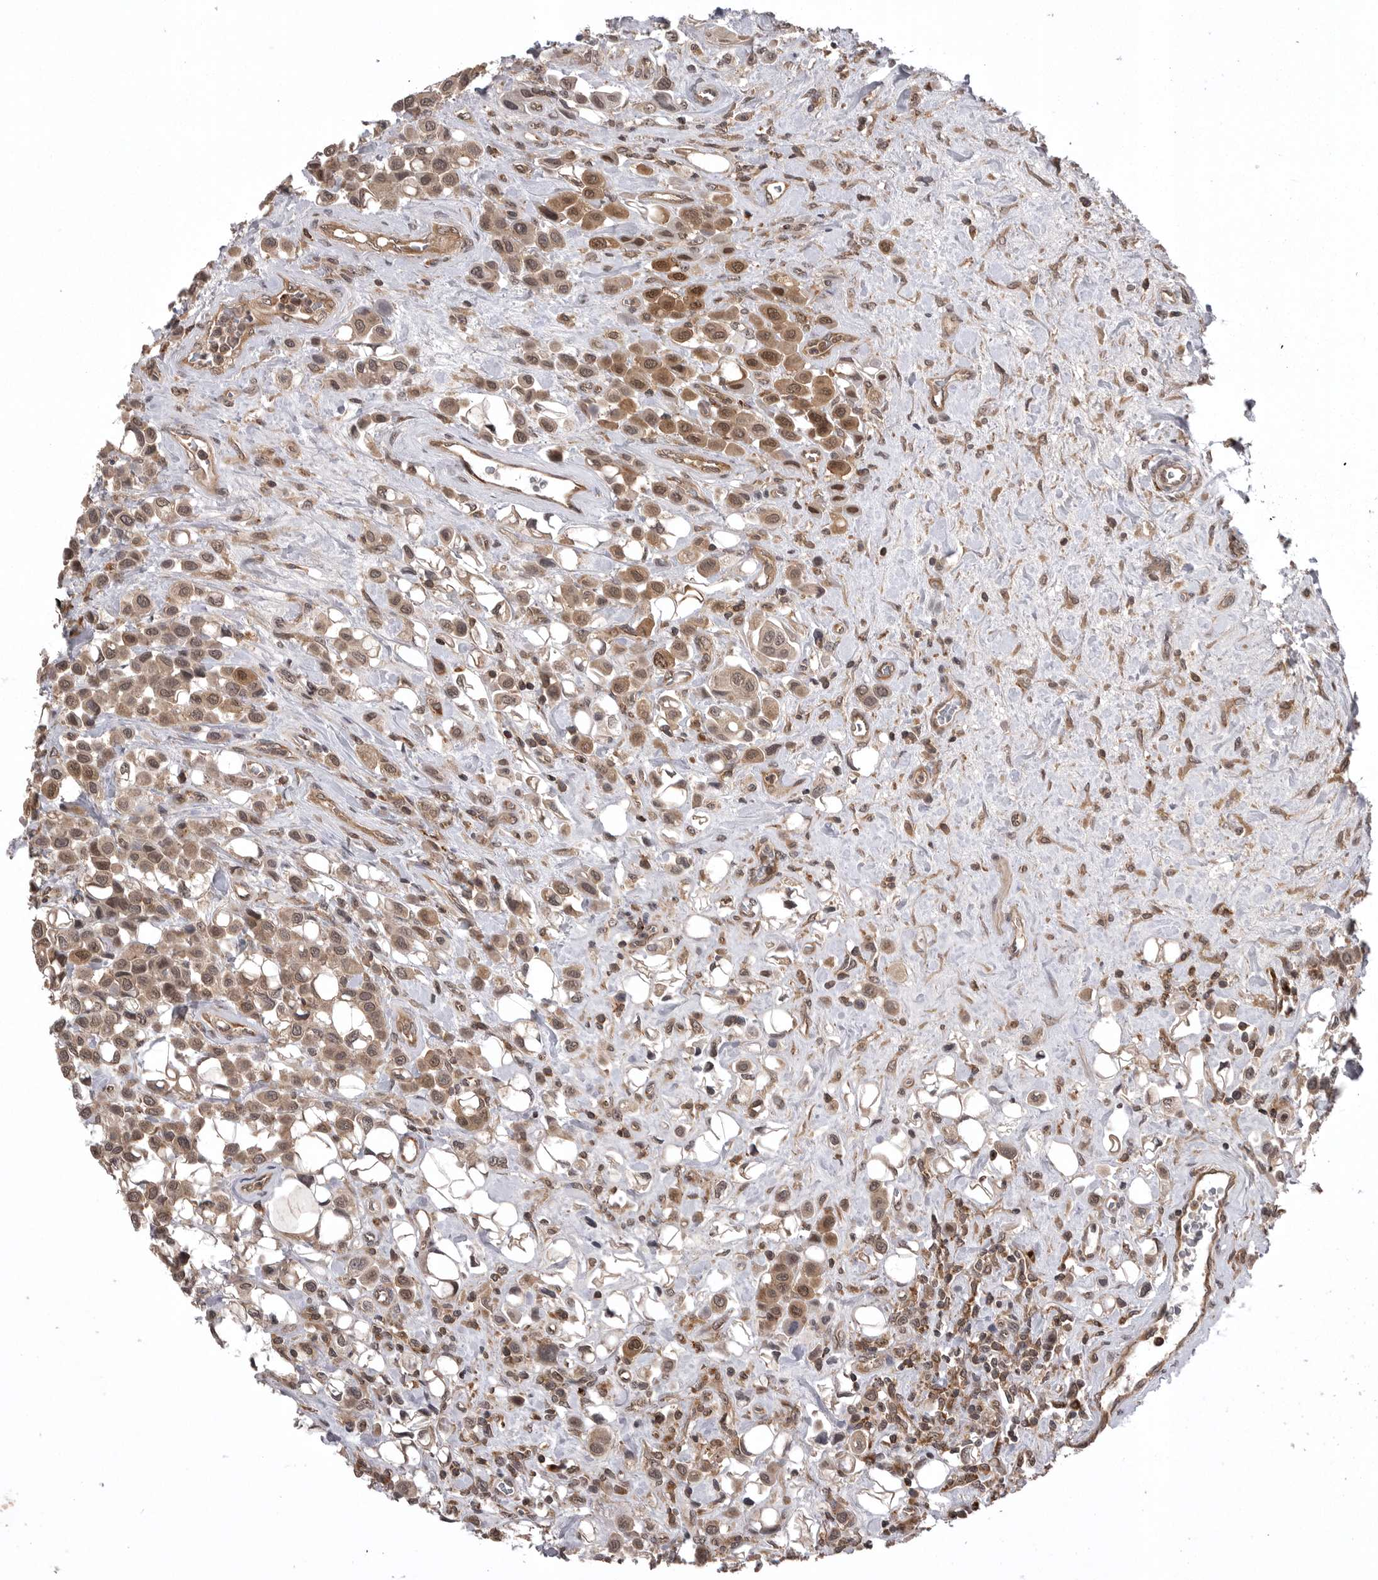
{"staining": {"intensity": "moderate", "quantity": ">75%", "location": "cytoplasmic/membranous,nuclear"}, "tissue": "urothelial cancer", "cell_type": "Tumor cells", "image_type": "cancer", "snomed": [{"axis": "morphology", "description": "Urothelial carcinoma, High grade"}, {"axis": "topography", "description": "Urinary bladder"}], "caption": "An immunohistochemistry (IHC) histopathology image of neoplastic tissue is shown. Protein staining in brown highlights moderate cytoplasmic/membranous and nuclear positivity in high-grade urothelial carcinoma within tumor cells.", "gene": "AOAH", "patient": {"sex": "male", "age": 50}}